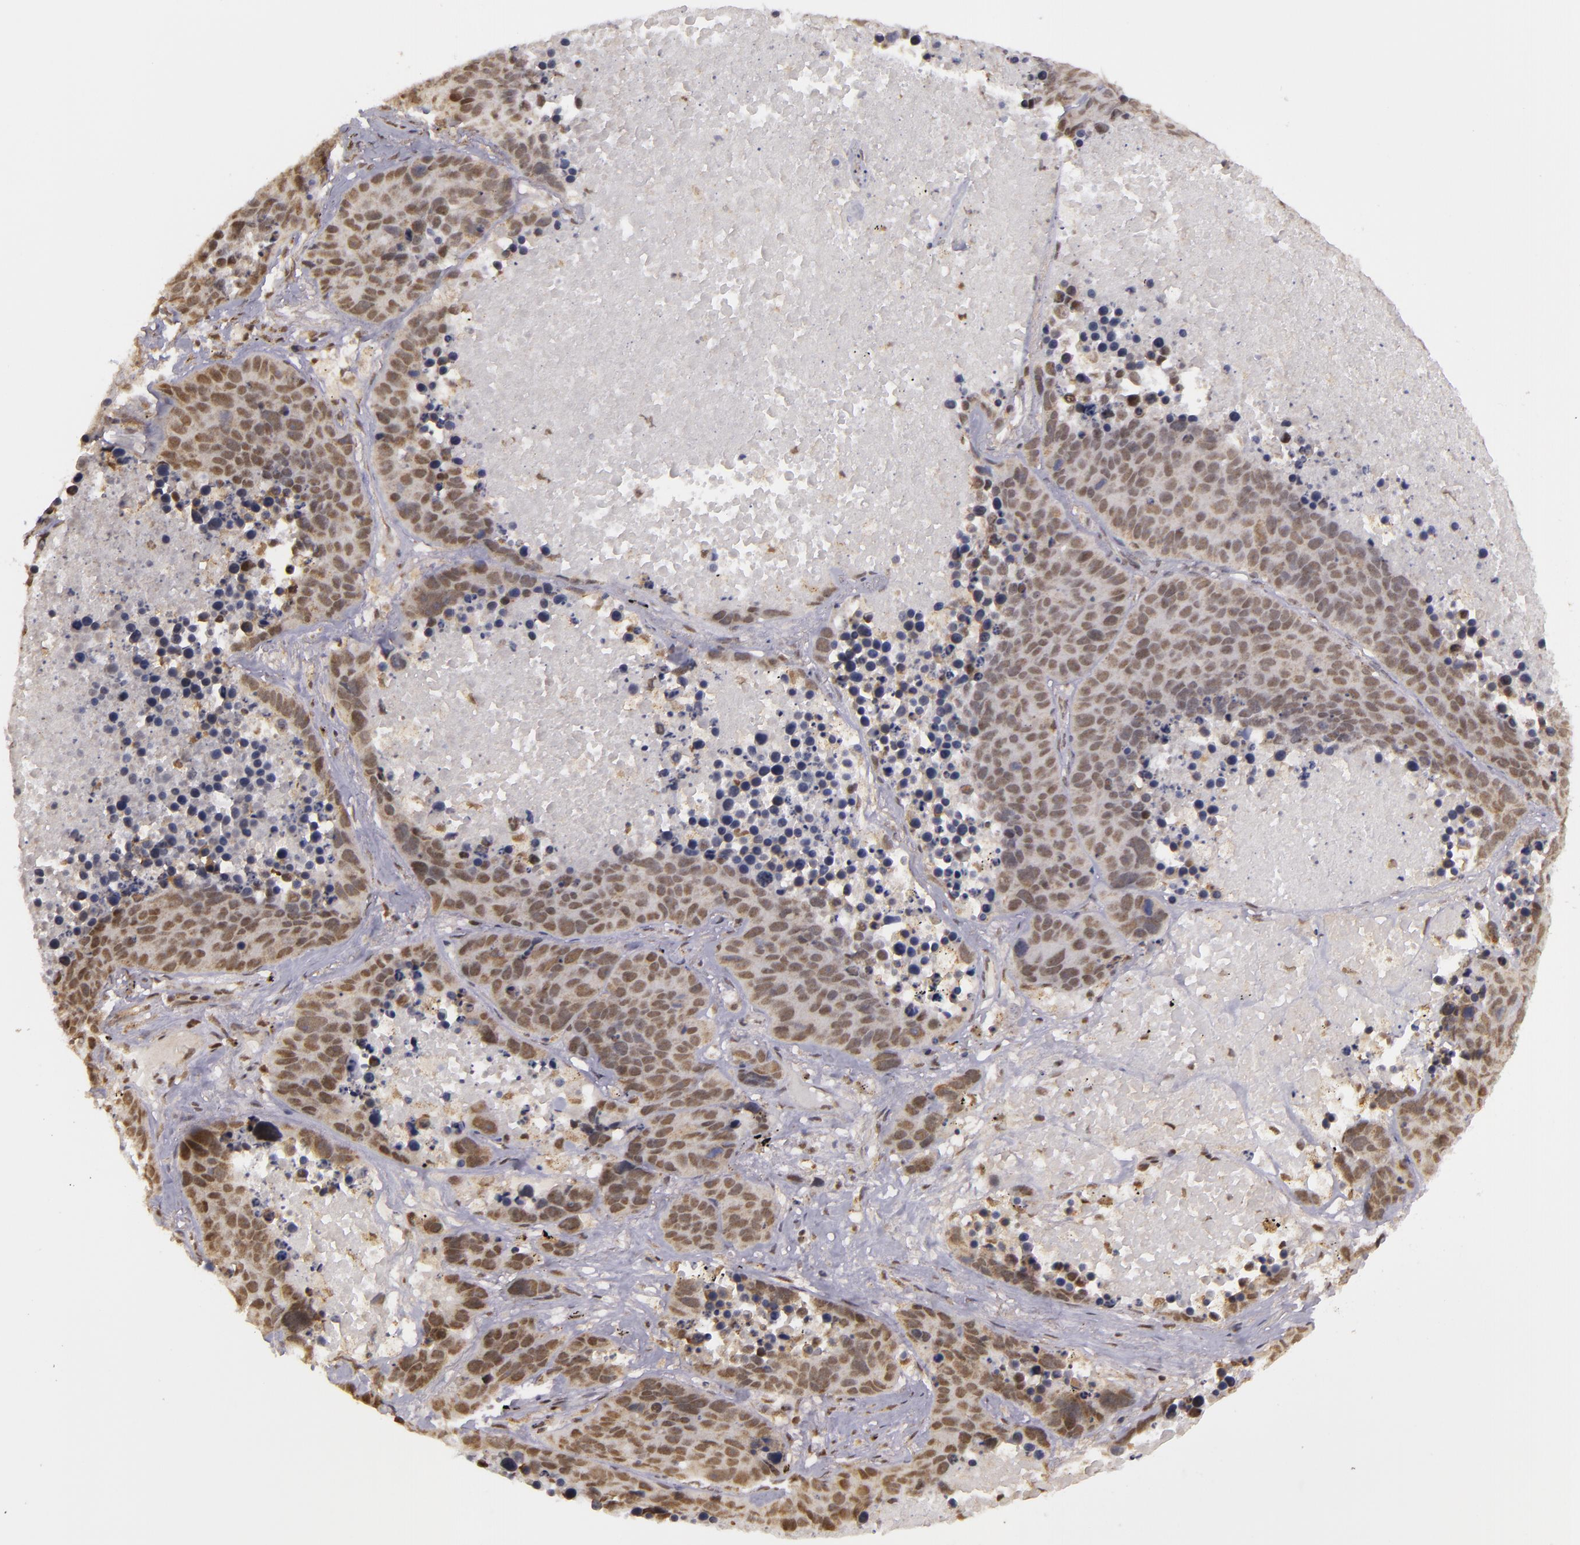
{"staining": {"intensity": "moderate", "quantity": ">75%", "location": "nuclear"}, "tissue": "lung cancer", "cell_type": "Tumor cells", "image_type": "cancer", "snomed": [{"axis": "morphology", "description": "Carcinoid, malignant, NOS"}, {"axis": "topography", "description": "Lung"}], "caption": "There is medium levels of moderate nuclear expression in tumor cells of lung cancer, as demonstrated by immunohistochemical staining (brown color).", "gene": "MXD1", "patient": {"sex": "male", "age": 60}}